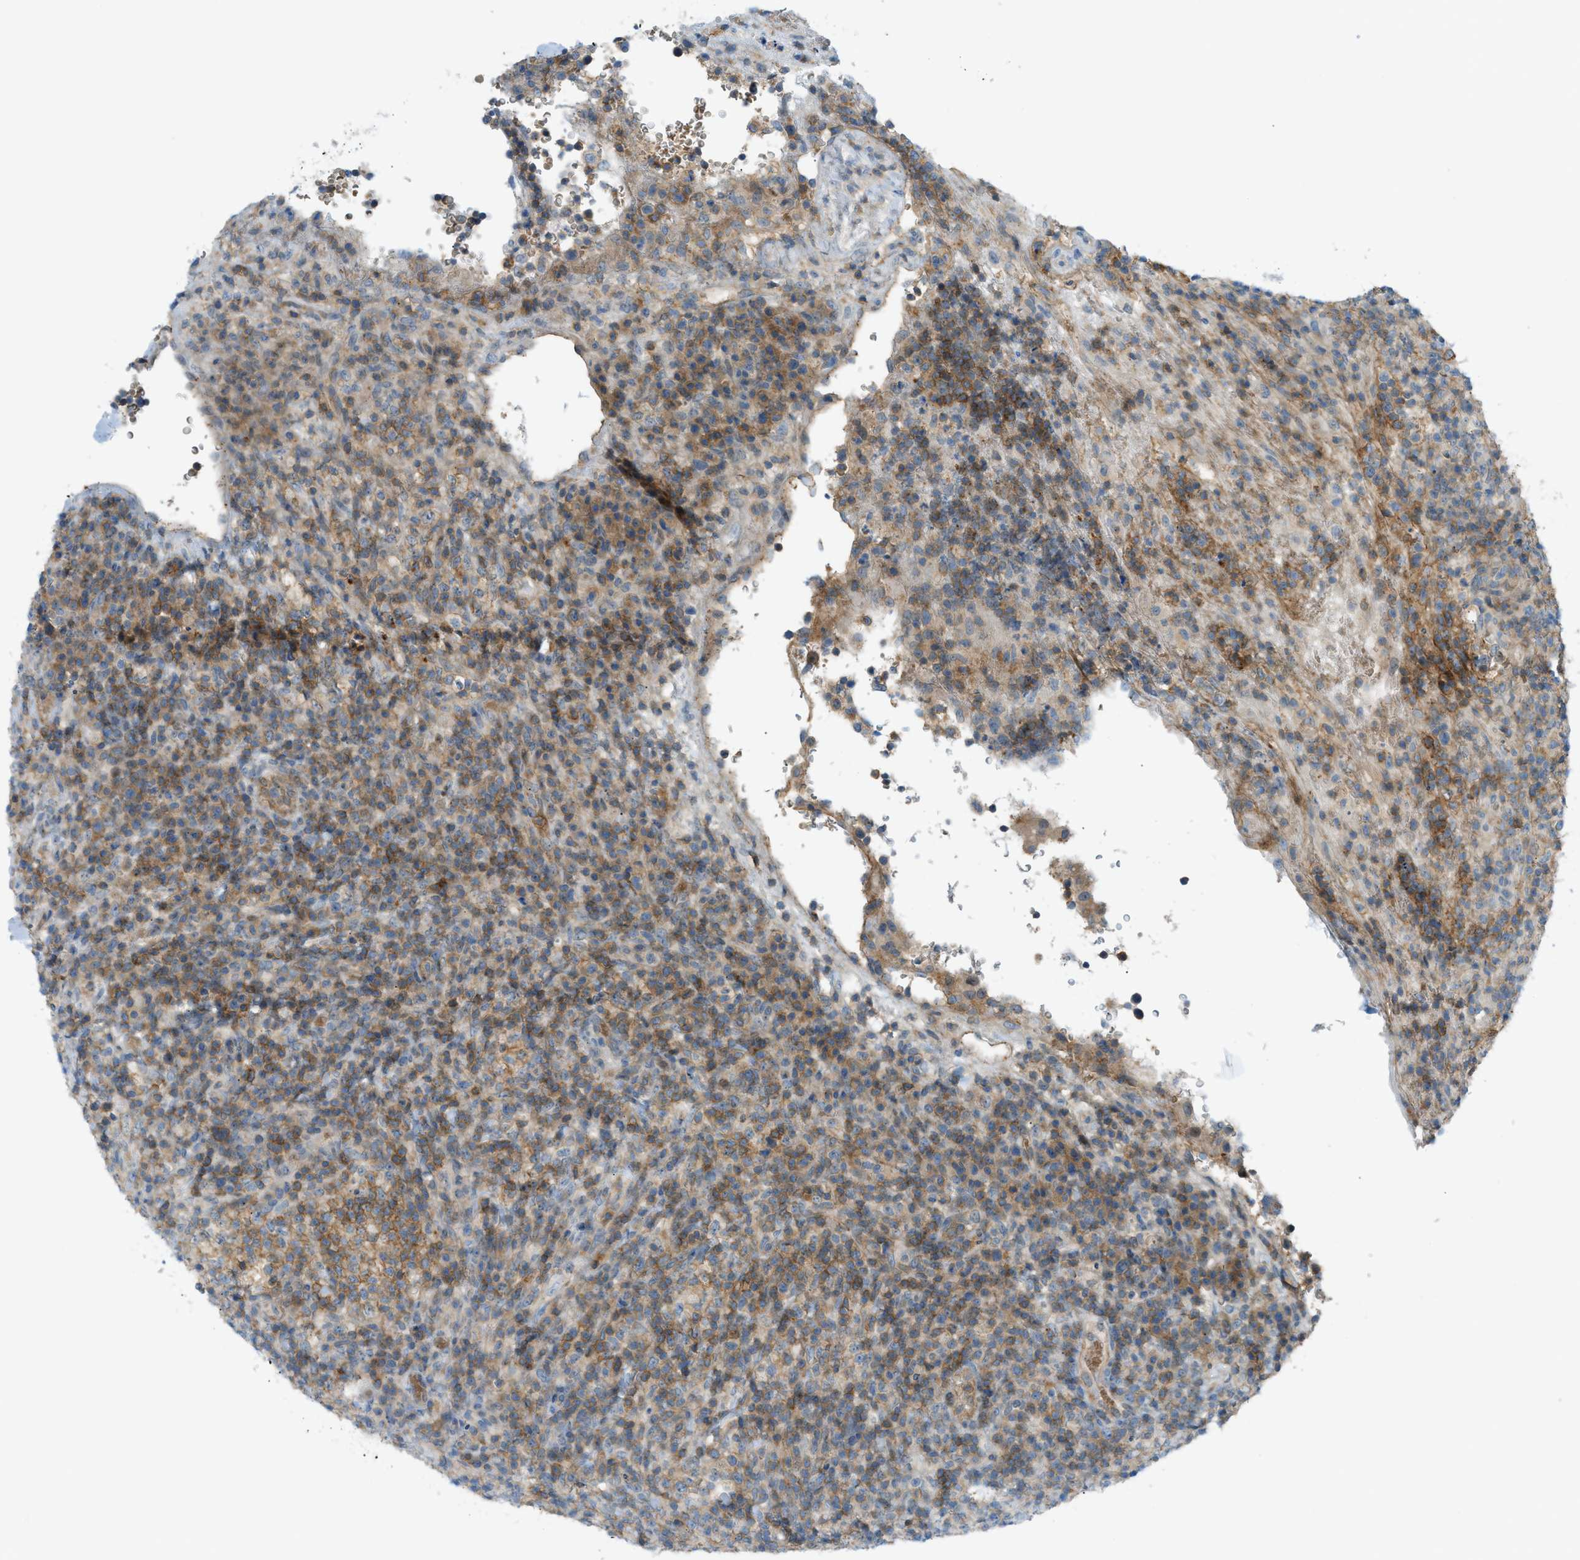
{"staining": {"intensity": "strong", "quantity": "25%-75%", "location": "cytoplasmic/membranous"}, "tissue": "lymphoma", "cell_type": "Tumor cells", "image_type": "cancer", "snomed": [{"axis": "morphology", "description": "Malignant lymphoma, non-Hodgkin's type, High grade"}, {"axis": "topography", "description": "Lymph node"}], "caption": "Strong cytoplasmic/membranous positivity is appreciated in approximately 25%-75% of tumor cells in high-grade malignant lymphoma, non-Hodgkin's type.", "gene": "GRK6", "patient": {"sex": "female", "age": 76}}